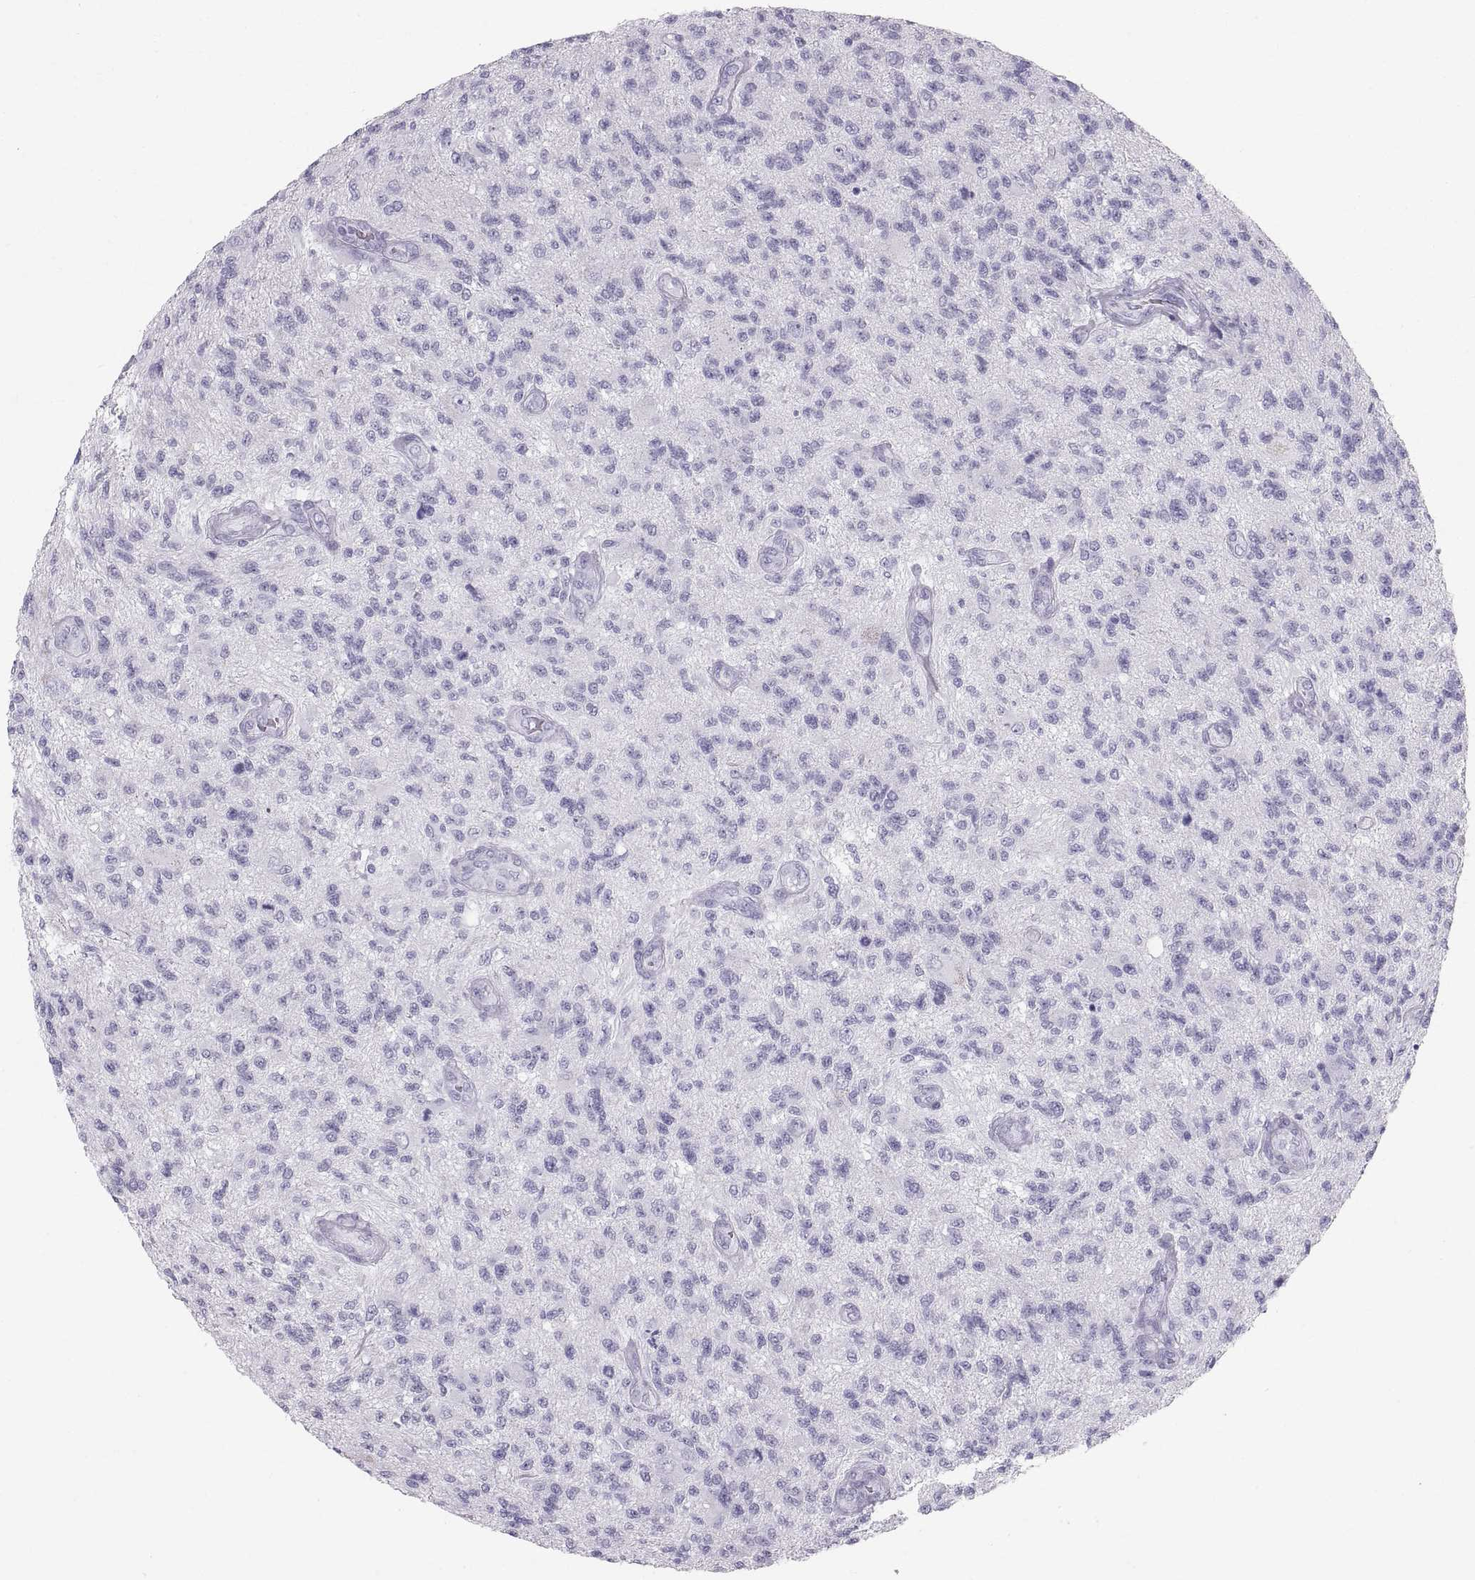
{"staining": {"intensity": "negative", "quantity": "none", "location": "none"}, "tissue": "glioma", "cell_type": "Tumor cells", "image_type": "cancer", "snomed": [{"axis": "morphology", "description": "Glioma, malignant, High grade"}, {"axis": "topography", "description": "Brain"}], "caption": "There is no significant staining in tumor cells of high-grade glioma (malignant).", "gene": "SLC22A6", "patient": {"sex": "male", "age": 56}}